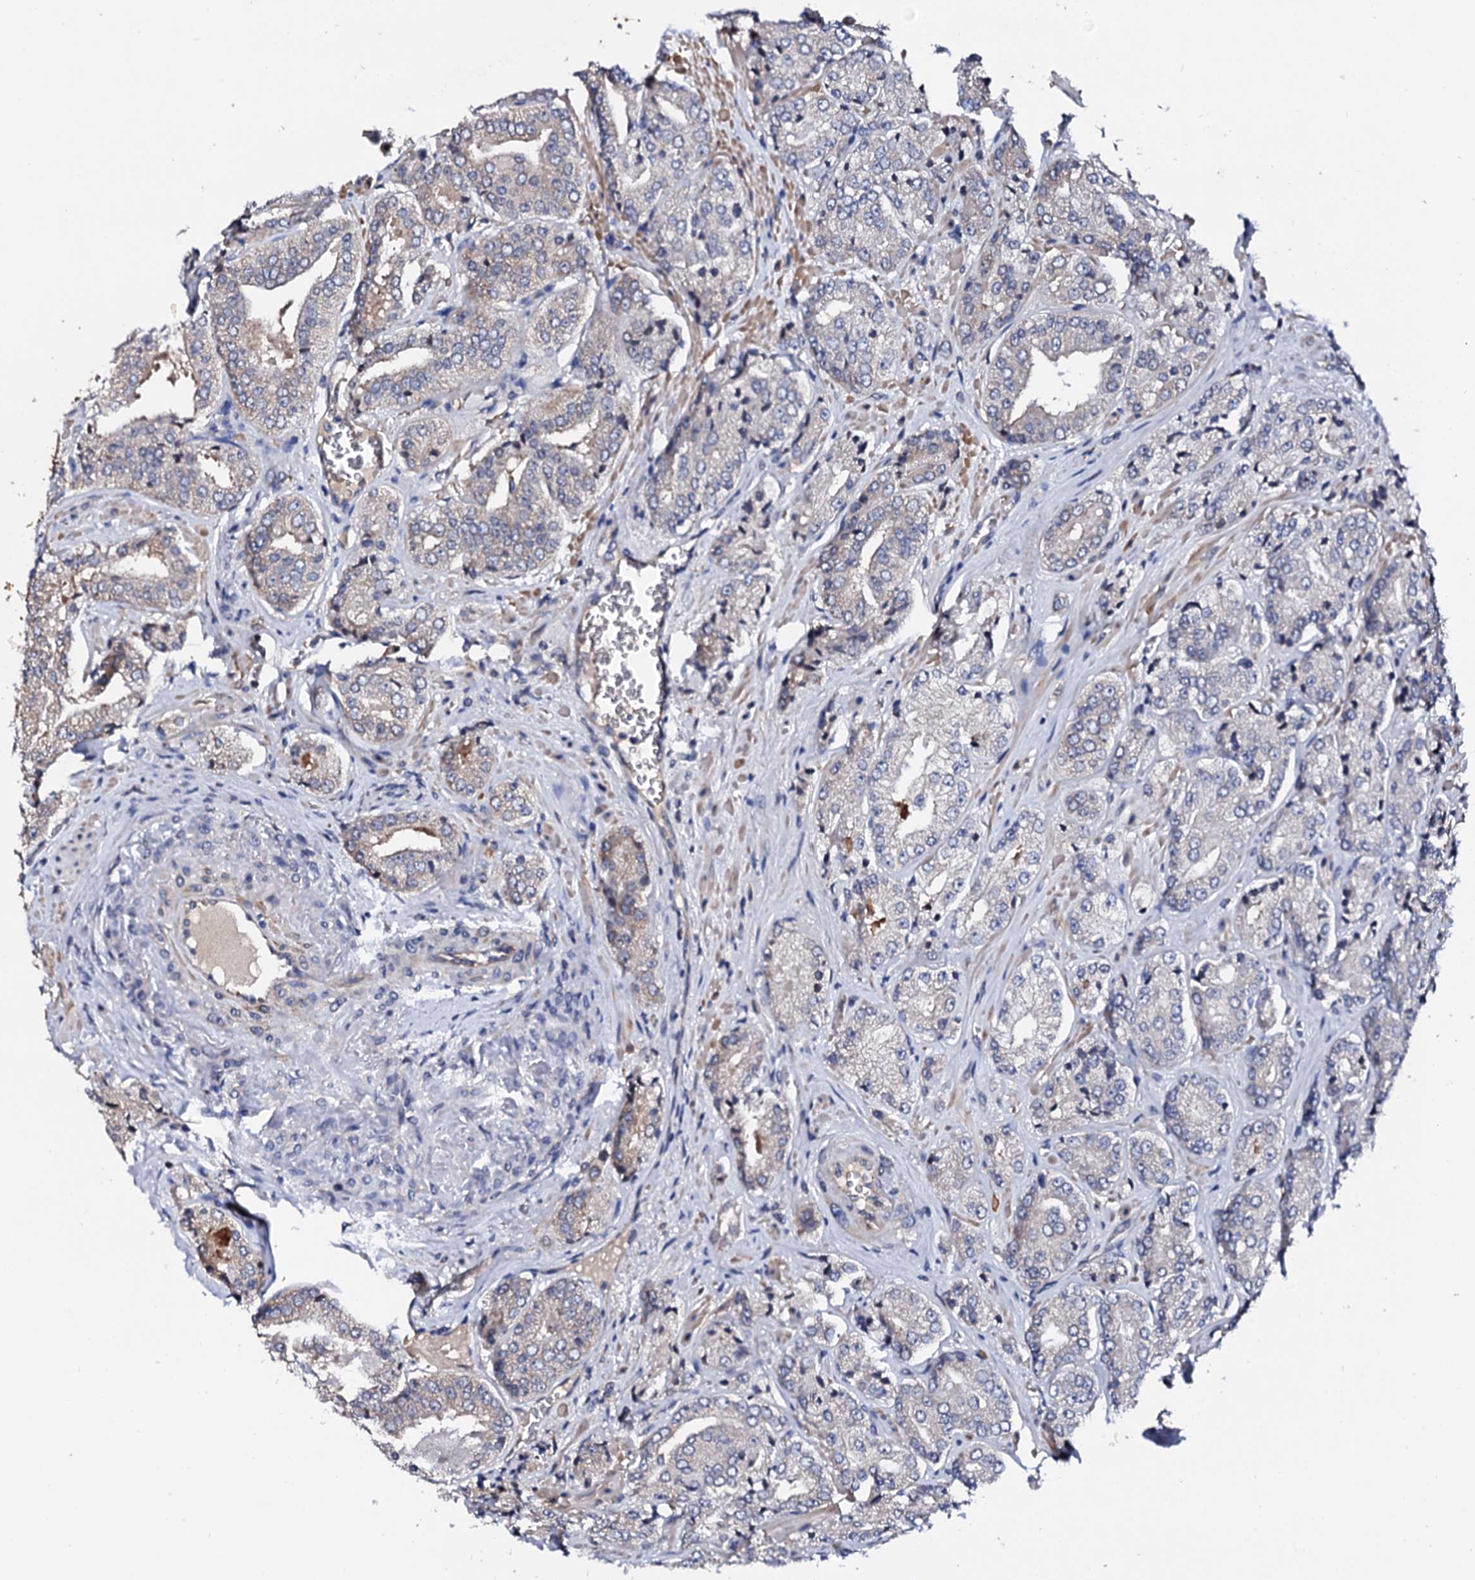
{"staining": {"intensity": "weak", "quantity": "25%-75%", "location": "cytoplasmic/membranous"}, "tissue": "prostate cancer", "cell_type": "Tumor cells", "image_type": "cancer", "snomed": [{"axis": "morphology", "description": "Adenocarcinoma, High grade"}, {"axis": "topography", "description": "Prostate"}], "caption": "High-power microscopy captured an immunohistochemistry (IHC) photomicrograph of prostate cancer (adenocarcinoma (high-grade)), revealing weak cytoplasmic/membranous positivity in about 25%-75% of tumor cells.", "gene": "NUP58", "patient": {"sex": "male", "age": 71}}